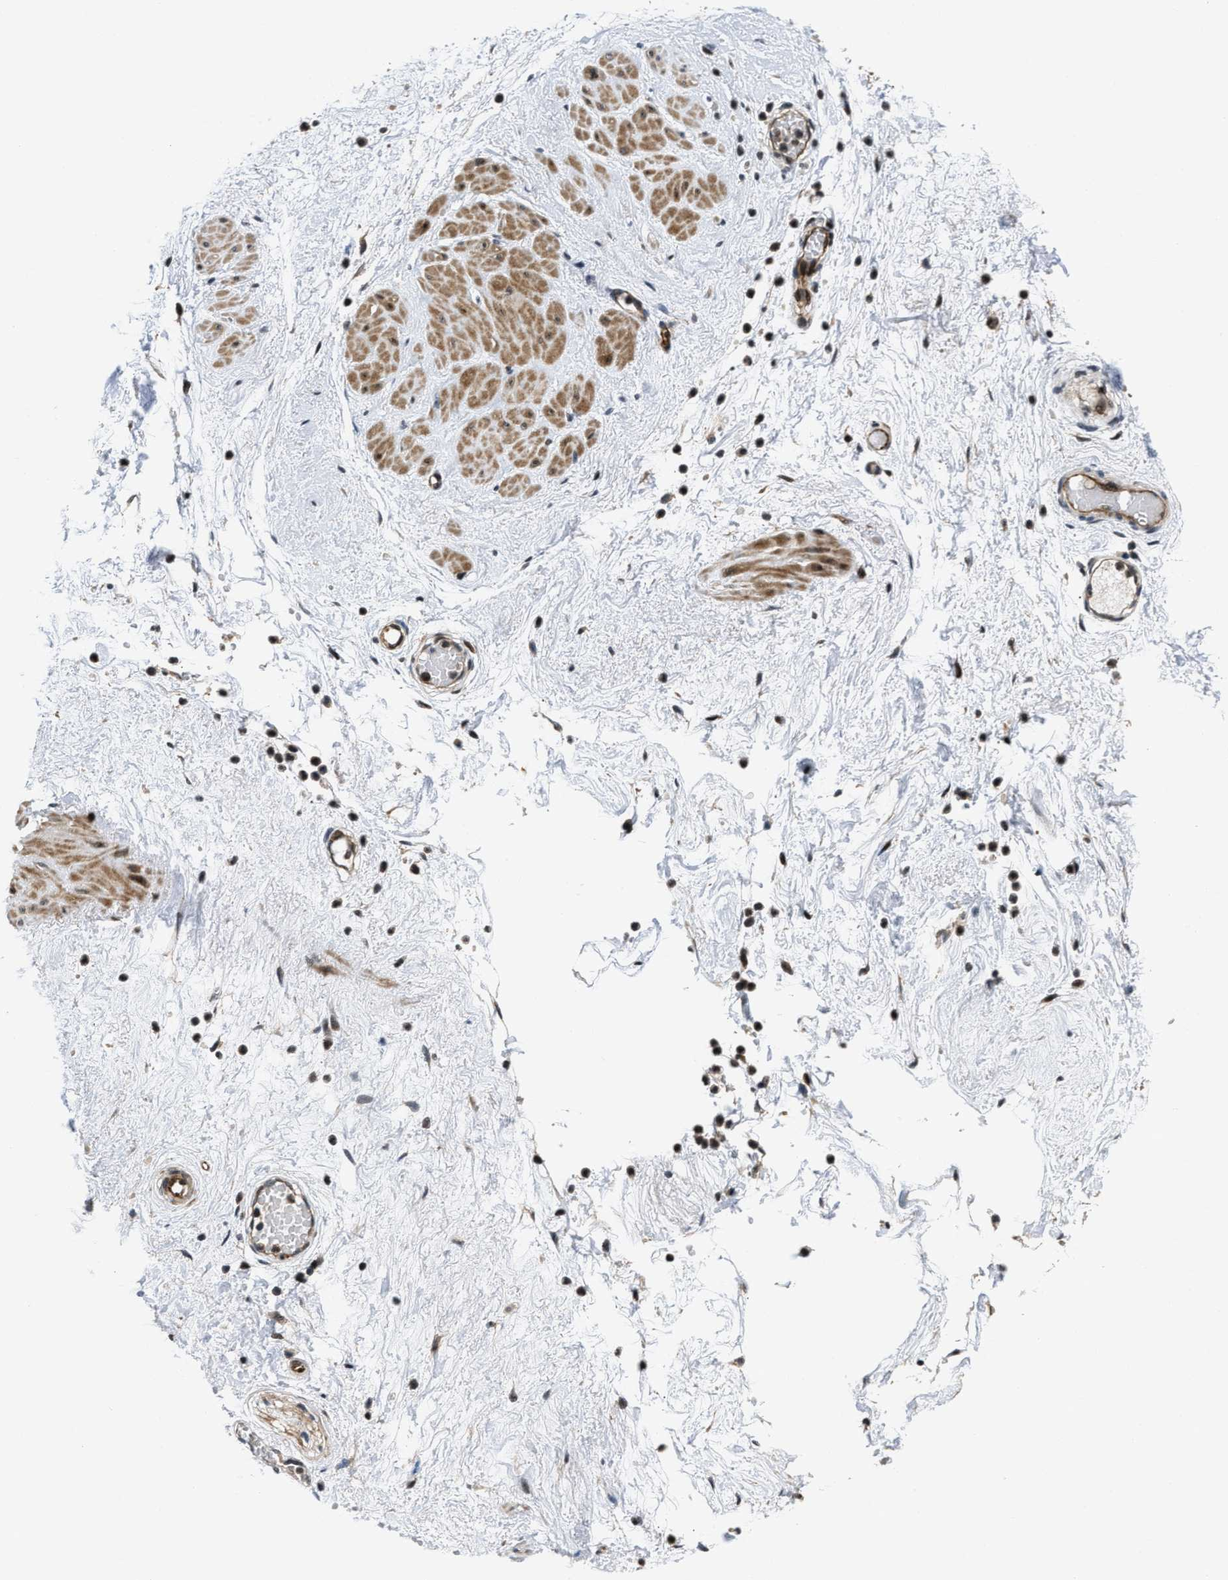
{"staining": {"intensity": "weak", "quantity": ">75%", "location": "cytoplasmic/membranous"}, "tissue": "adipose tissue", "cell_type": "Adipocytes", "image_type": "normal", "snomed": [{"axis": "morphology", "description": "Normal tissue, NOS"}, {"axis": "topography", "description": "Soft tissue"}, {"axis": "topography", "description": "Vascular tissue"}], "caption": "Immunohistochemical staining of unremarkable adipose tissue displays low levels of weak cytoplasmic/membranous expression in approximately >75% of adipocytes.", "gene": "ALDH3A2", "patient": {"sex": "female", "age": 35}}